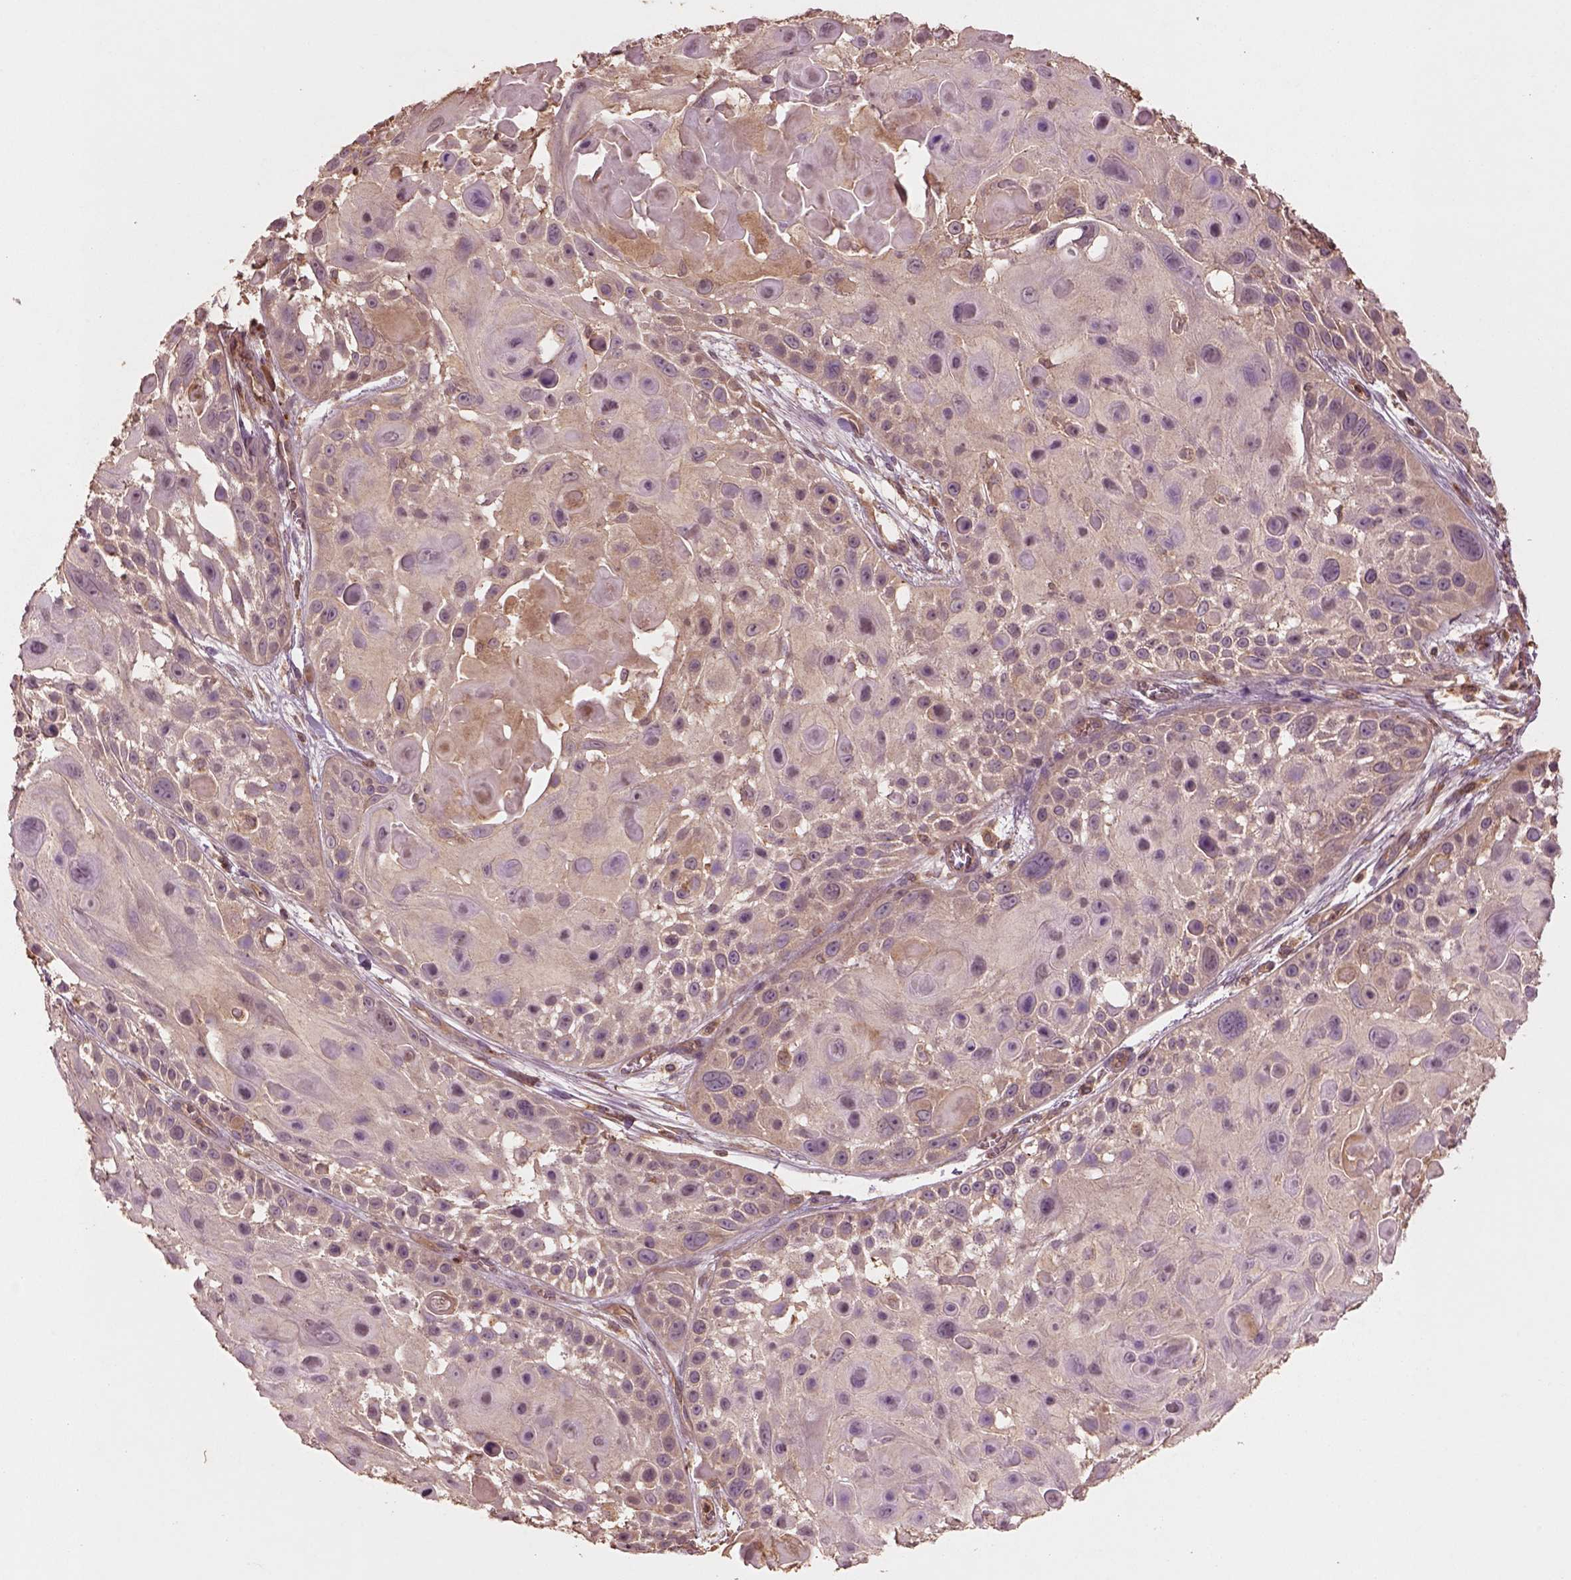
{"staining": {"intensity": "weak", "quantity": "25%-75%", "location": "cytoplasmic/membranous"}, "tissue": "skin cancer", "cell_type": "Tumor cells", "image_type": "cancer", "snomed": [{"axis": "morphology", "description": "Squamous cell carcinoma, NOS"}, {"axis": "topography", "description": "Skin"}, {"axis": "topography", "description": "Anal"}], "caption": "A brown stain highlights weak cytoplasmic/membranous expression of a protein in squamous cell carcinoma (skin) tumor cells.", "gene": "TRADD", "patient": {"sex": "female", "age": 75}}